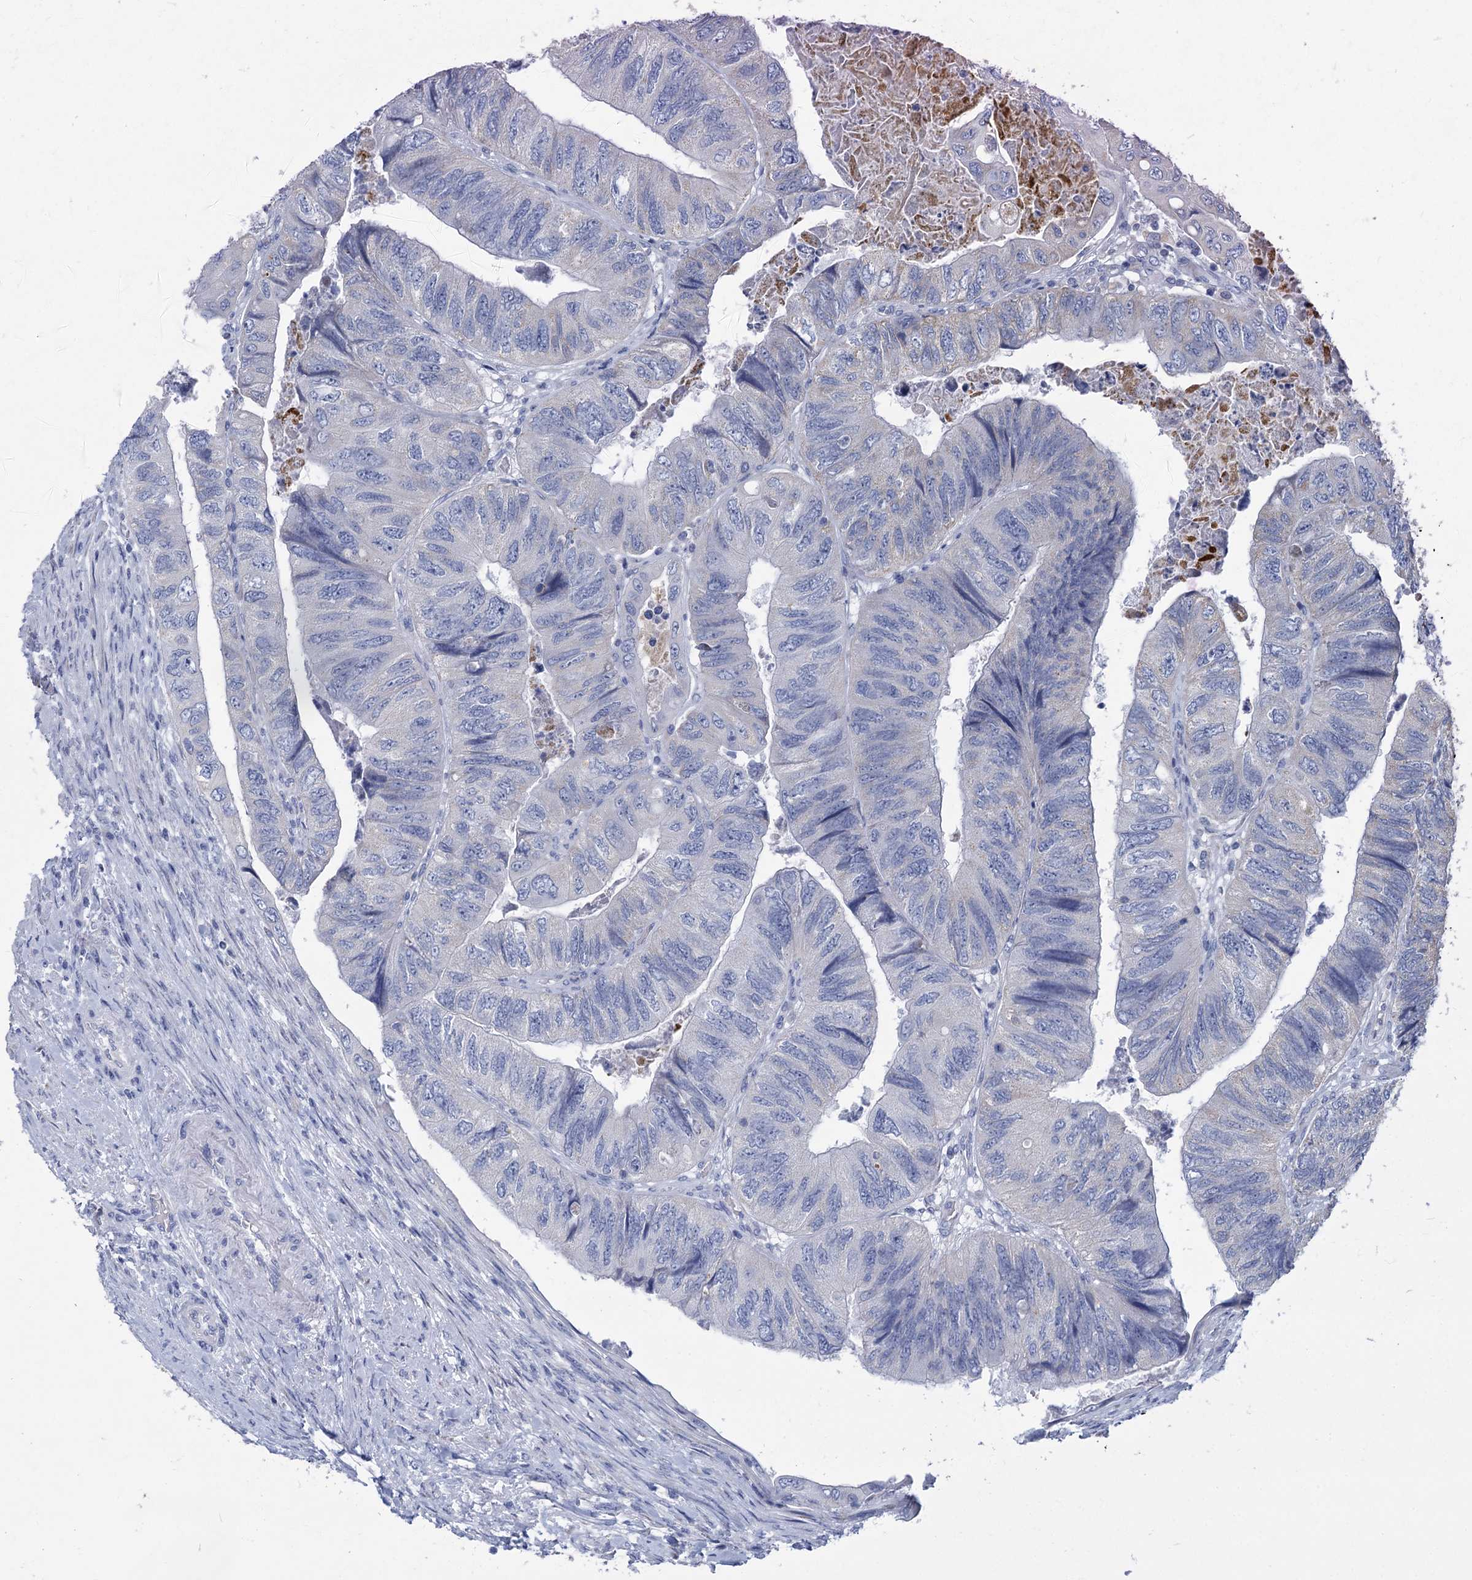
{"staining": {"intensity": "negative", "quantity": "none", "location": "none"}, "tissue": "colorectal cancer", "cell_type": "Tumor cells", "image_type": "cancer", "snomed": [{"axis": "morphology", "description": "Adenocarcinoma, NOS"}, {"axis": "topography", "description": "Rectum"}], "caption": "This is an immunohistochemistry (IHC) photomicrograph of colorectal cancer (adenocarcinoma). There is no positivity in tumor cells.", "gene": "HES2", "patient": {"sex": "male", "age": 63}}